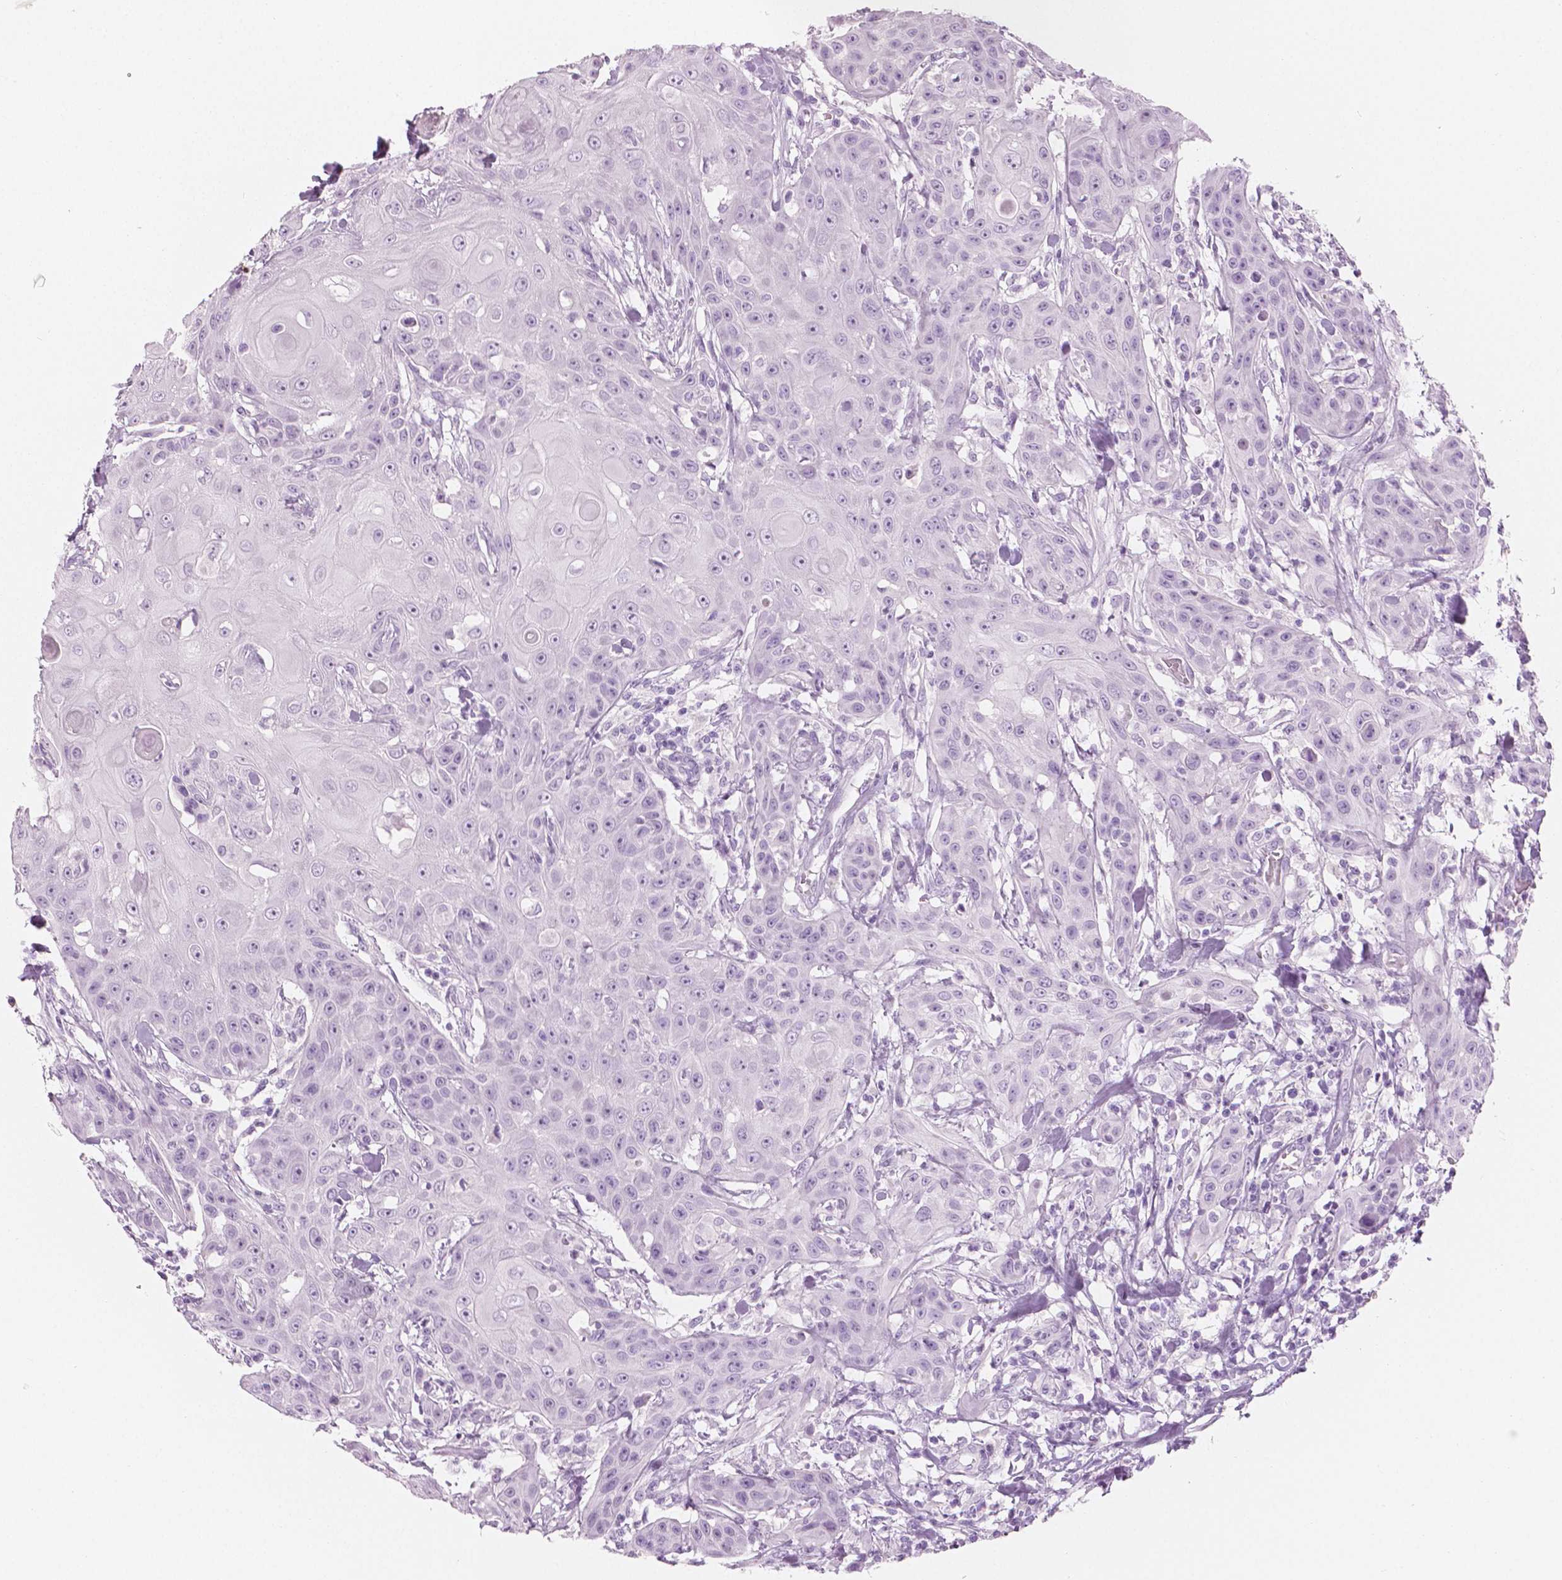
{"staining": {"intensity": "weak", "quantity": "<25%", "location": "nuclear"}, "tissue": "head and neck cancer", "cell_type": "Tumor cells", "image_type": "cancer", "snomed": [{"axis": "morphology", "description": "Squamous cell carcinoma, NOS"}, {"axis": "topography", "description": "Oral tissue"}, {"axis": "topography", "description": "Head-Neck"}], "caption": "Tumor cells are negative for protein expression in human head and neck squamous cell carcinoma.", "gene": "PLIN4", "patient": {"sex": "female", "age": 55}}